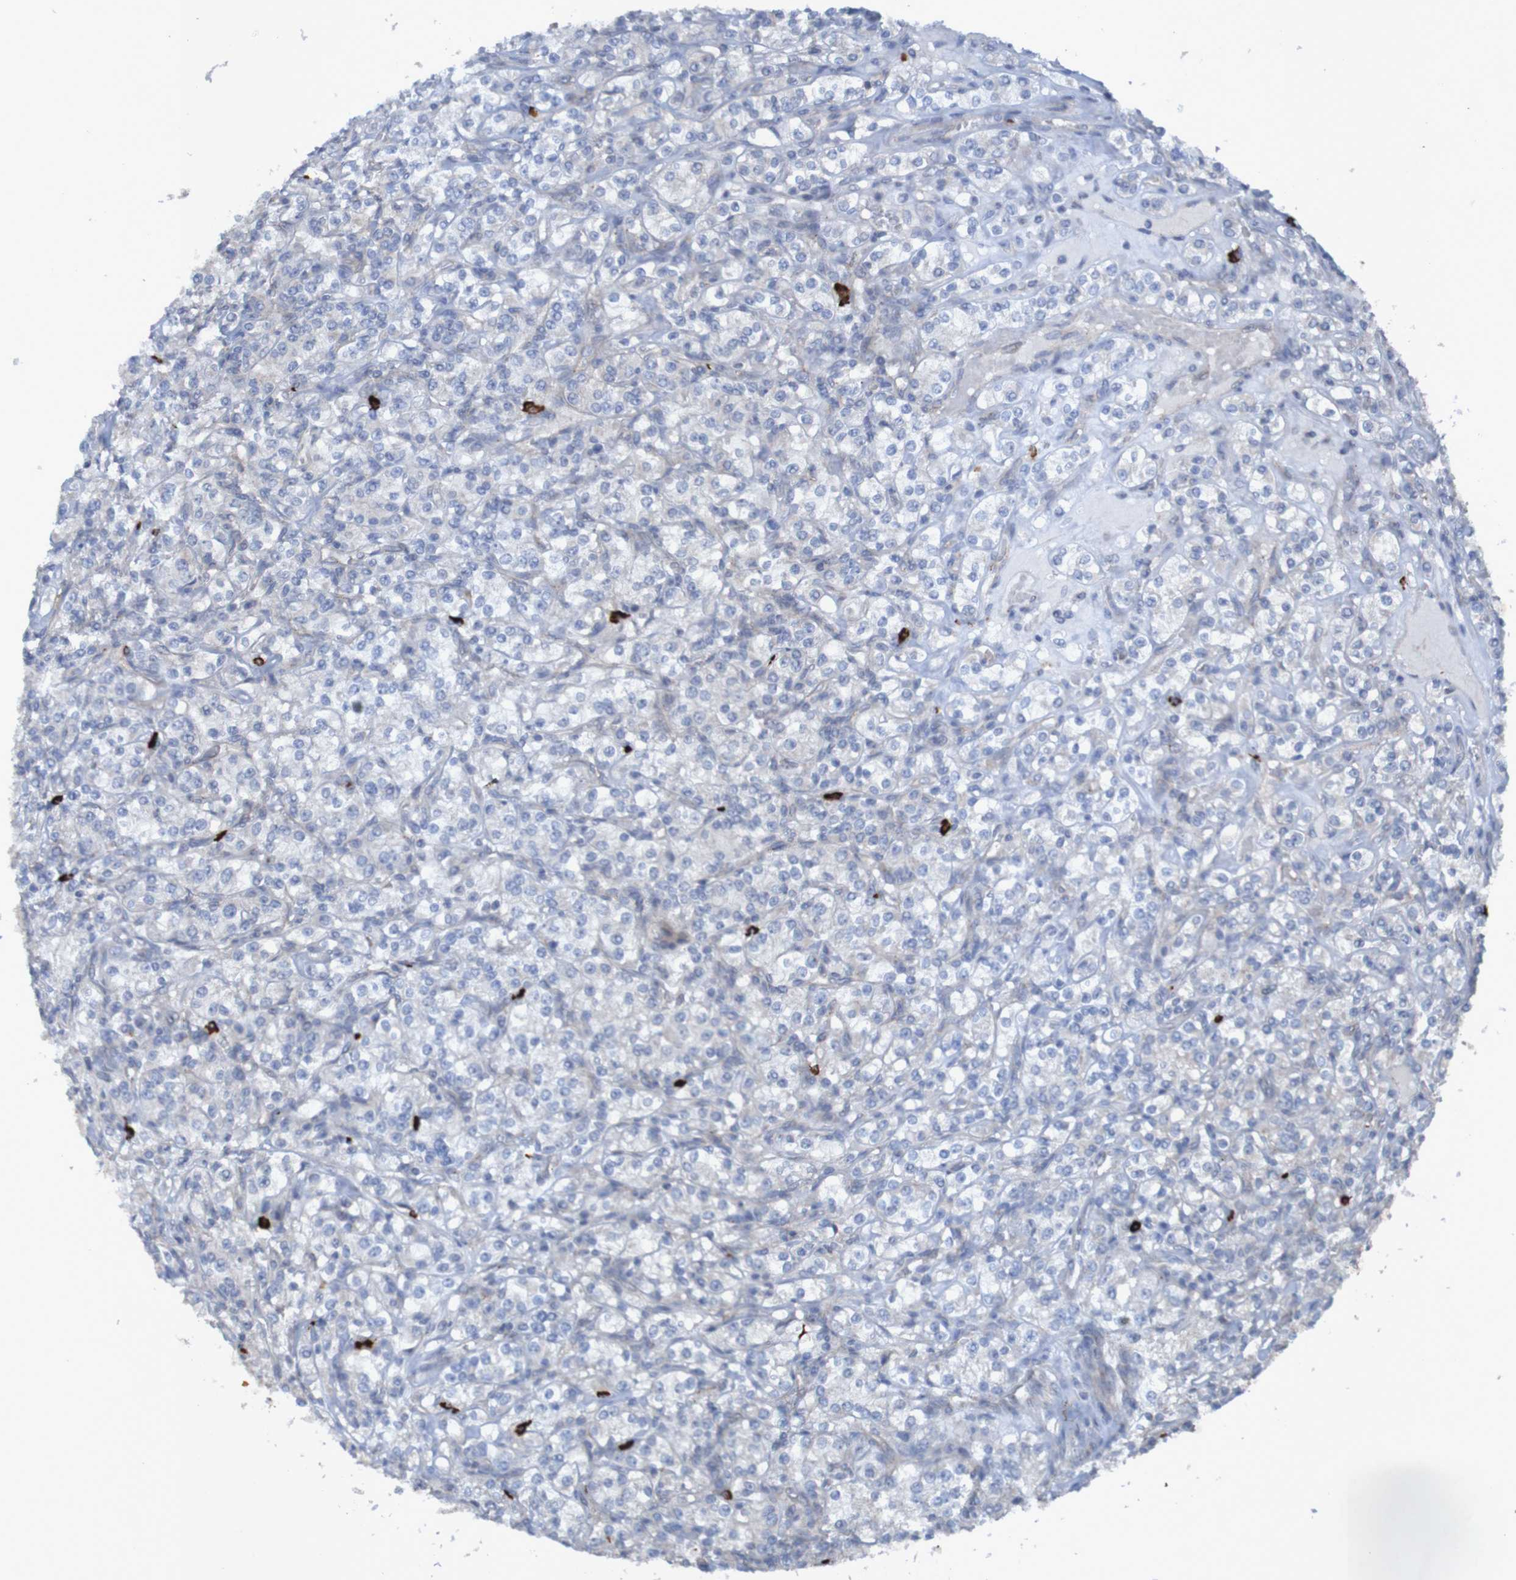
{"staining": {"intensity": "negative", "quantity": "none", "location": "none"}, "tissue": "renal cancer", "cell_type": "Tumor cells", "image_type": "cancer", "snomed": [{"axis": "morphology", "description": "Adenocarcinoma, NOS"}, {"axis": "topography", "description": "Kidney"}], "caption": "This is a histopathology image of IHC staining of renal cancer, which shows no expression in tumor cells.", "gene": "ANGPT4", "patient": {"sex": "male", "age": 77}}